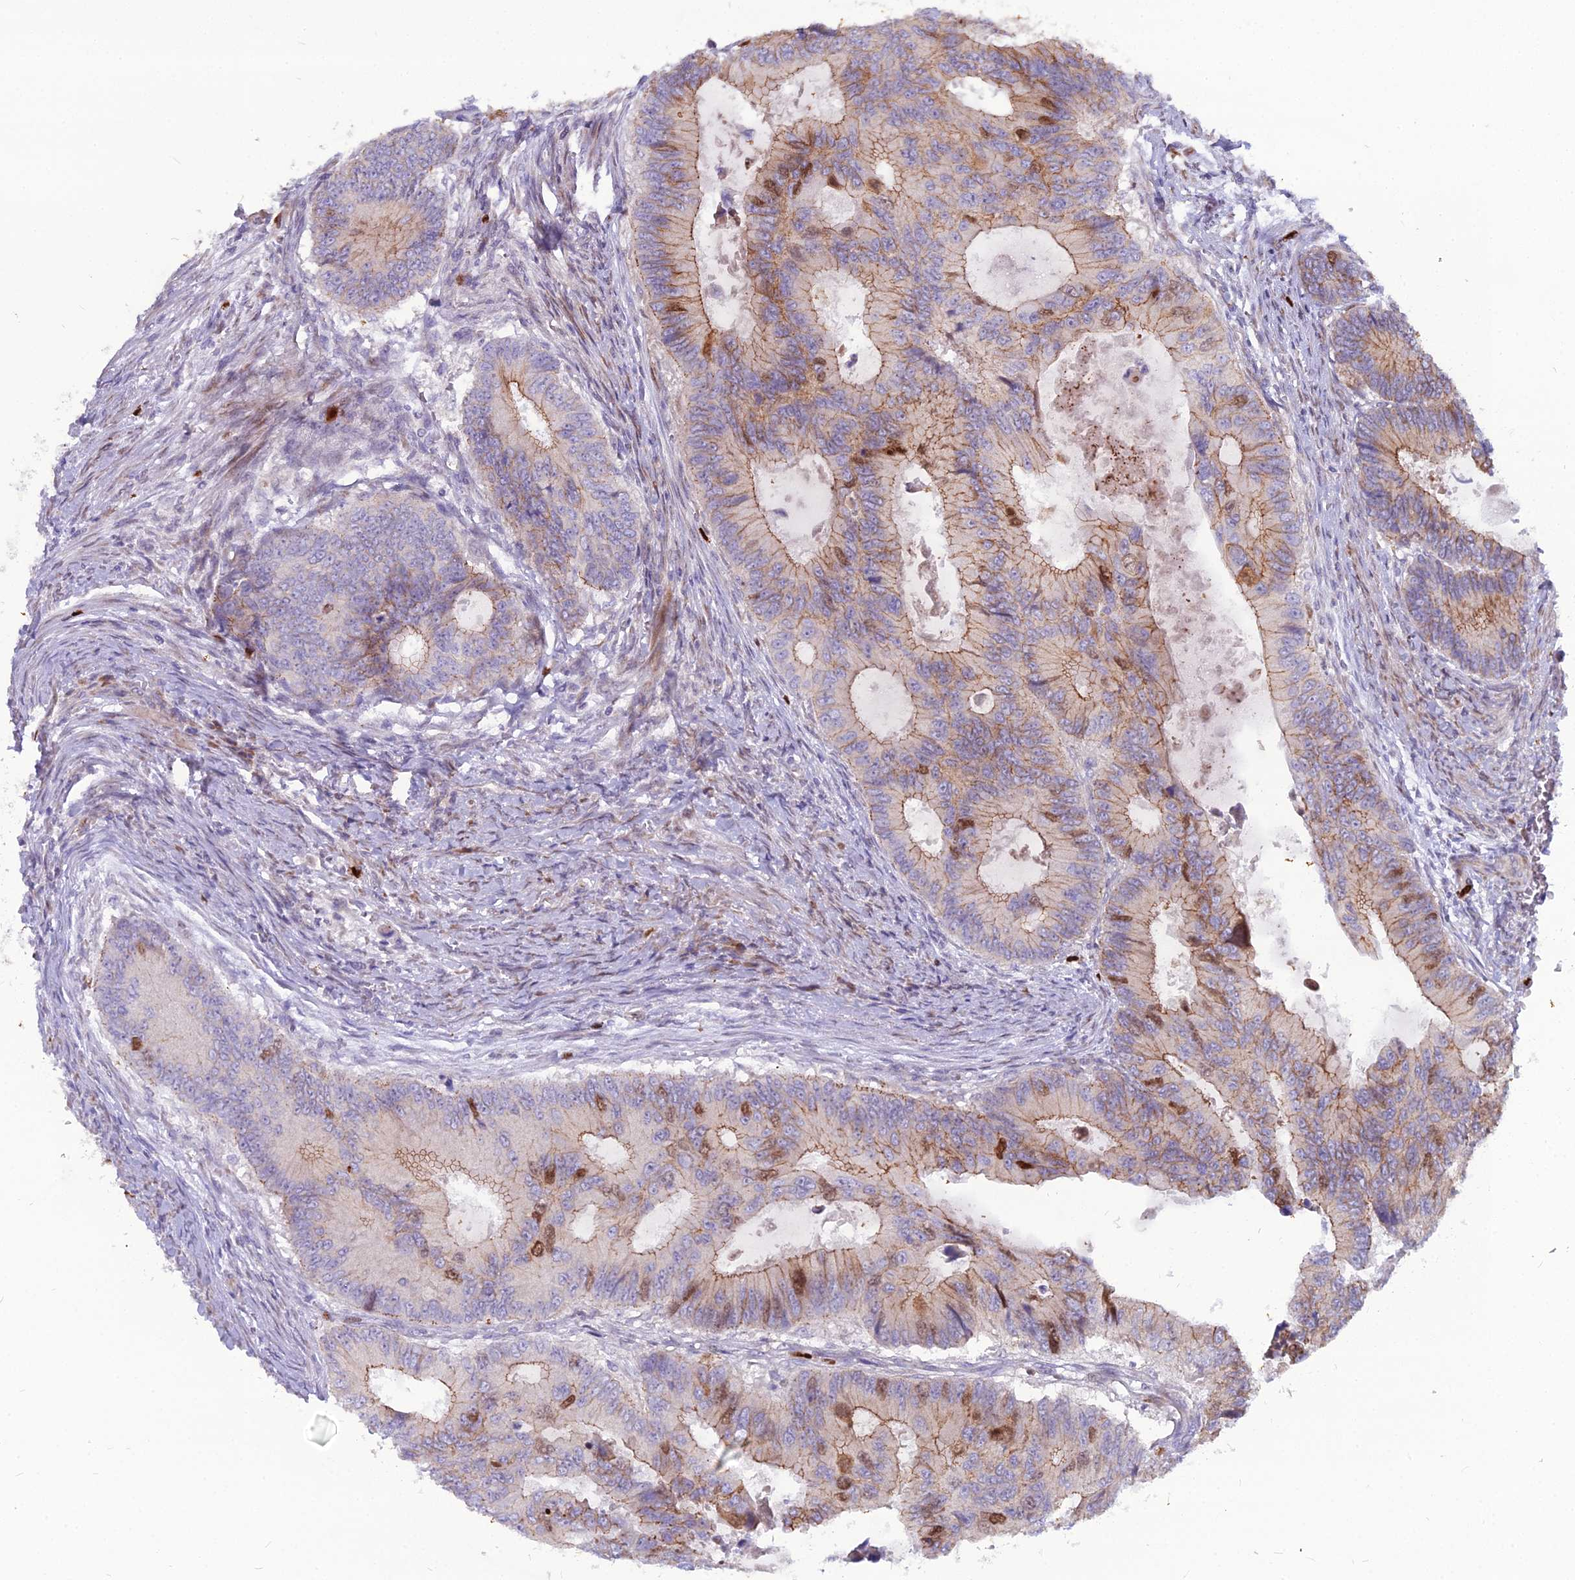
{"staining": {"intensity": "moderate", "quantity": "<25%", "location": "cytoplasmic/membranous,nuclear"}, "tissue": "colorectal cancer", "cell_type": "Tumor cells", "image_type": "cancer", "snomed": [{"axis": "morphology", "description": "Adenocarcinoma, NOS"}, {"axis": "topography", "description": "Colon"}], "caption": "An image showing moderate cytoplasmic/membranous and nuclear positivity in about <25% of tumor cells in colorectal cancer, as visualized by brown immunohistochemical staining.", "gene": "NUSAP1", "patient": {"sex": "male", "age": 85}}